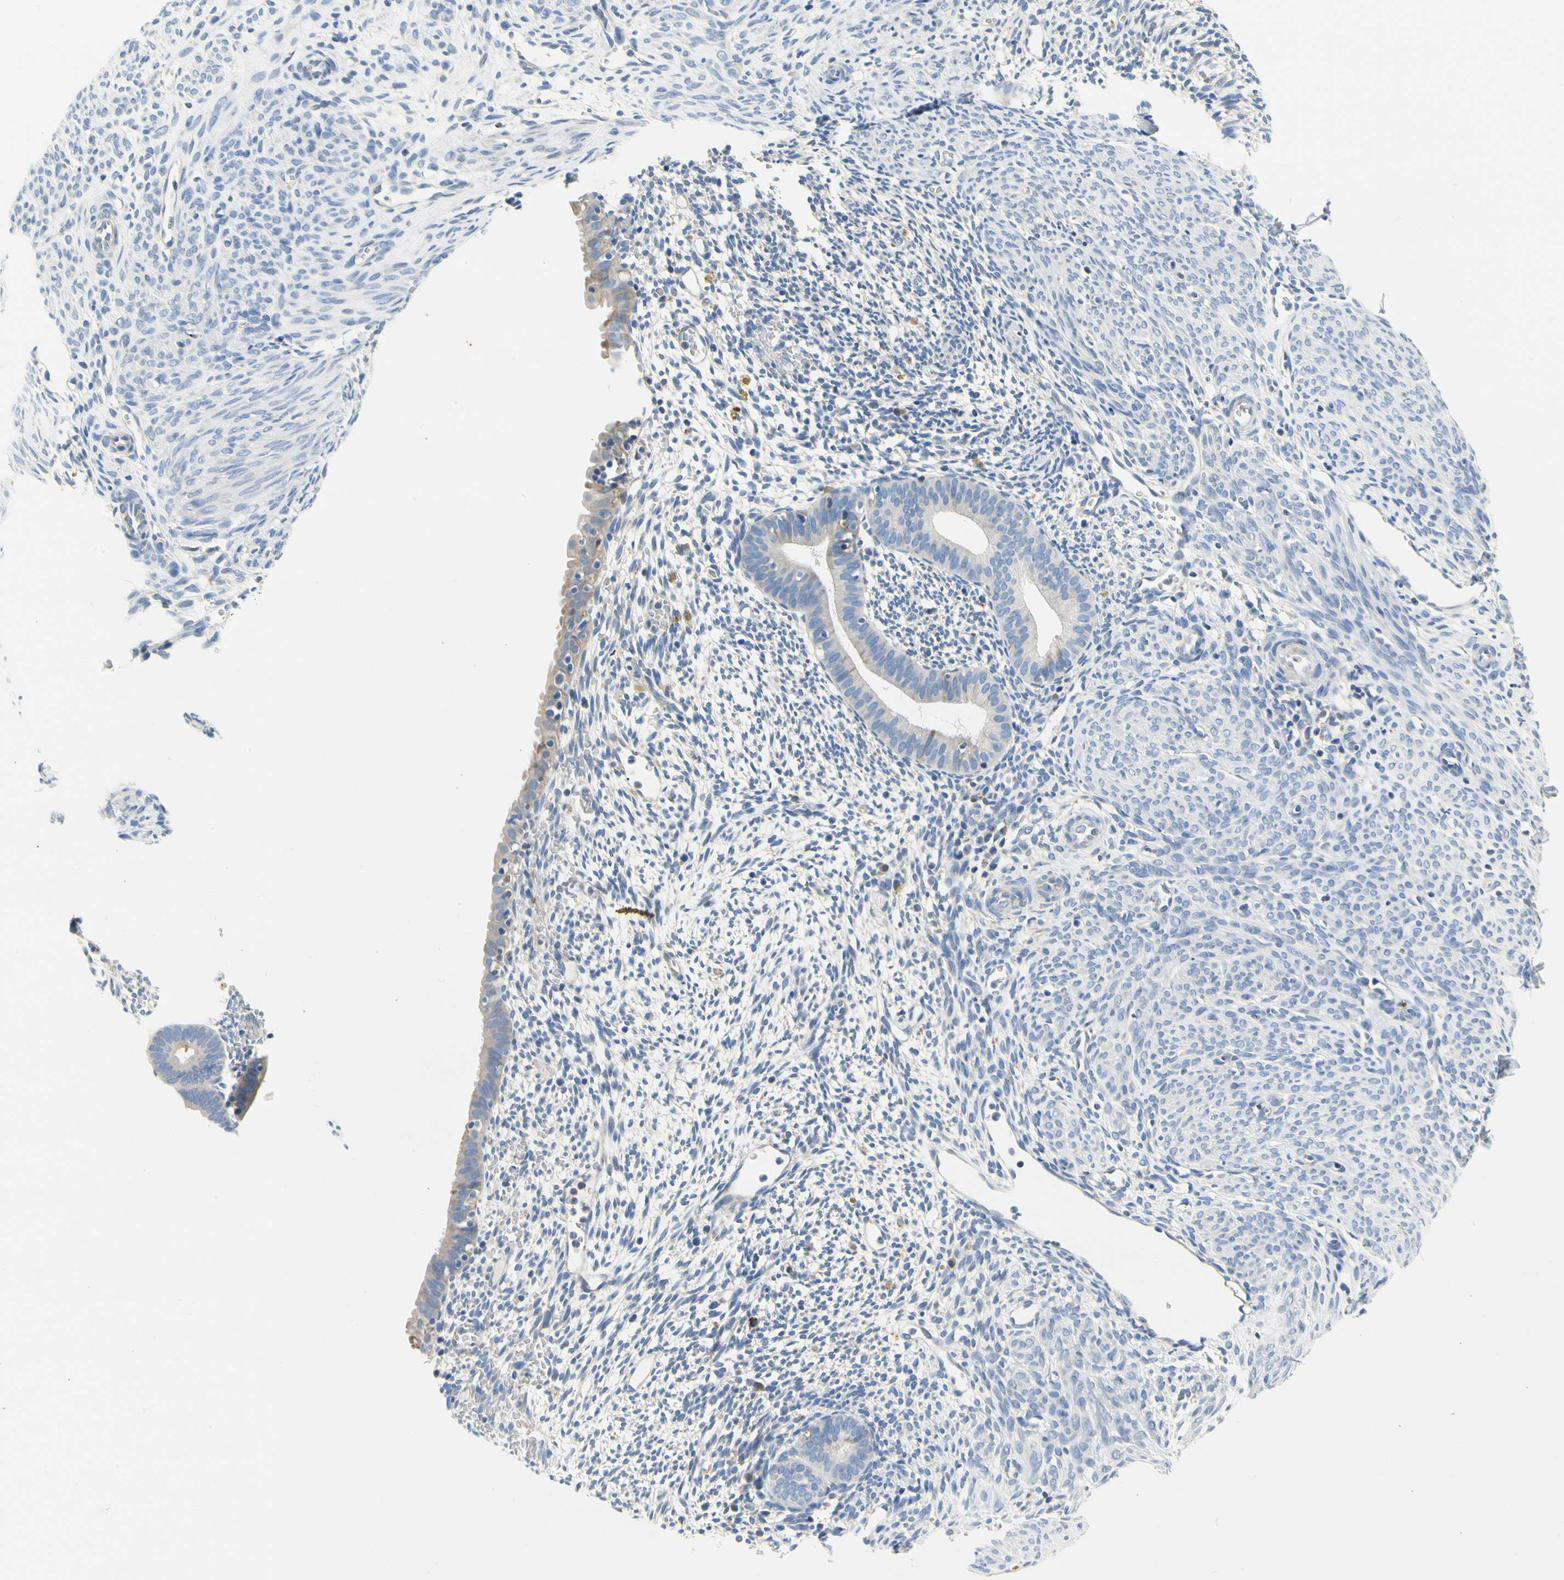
{"staining": {"intensity": "negative", "quantity": "none", "location": "none"}, "tissue": "endometrium", "cell_type": "Cells in endometrial stroma", "image_type": "normal", "snomed": [{"axis": "morphology", "description": "Normal tissue, NOS"}, {"axis": "morphology", "description": "Atrophy, NOS"}, {"axis": "topography", "description": "Uterus"}, {"axis": "topography", "description": "Endometrium"}], "caption": "Endometrium was stained to show a protein in brown. There is no significant positivity in cells in endometrial stroma. (DAB (3,3'-diaminobenzidine) immunohistochemistry visualized using brightfield microscopy, high magnification).", "gene": "STXBP1", "patient": {"sex": "female", "age": 68}}